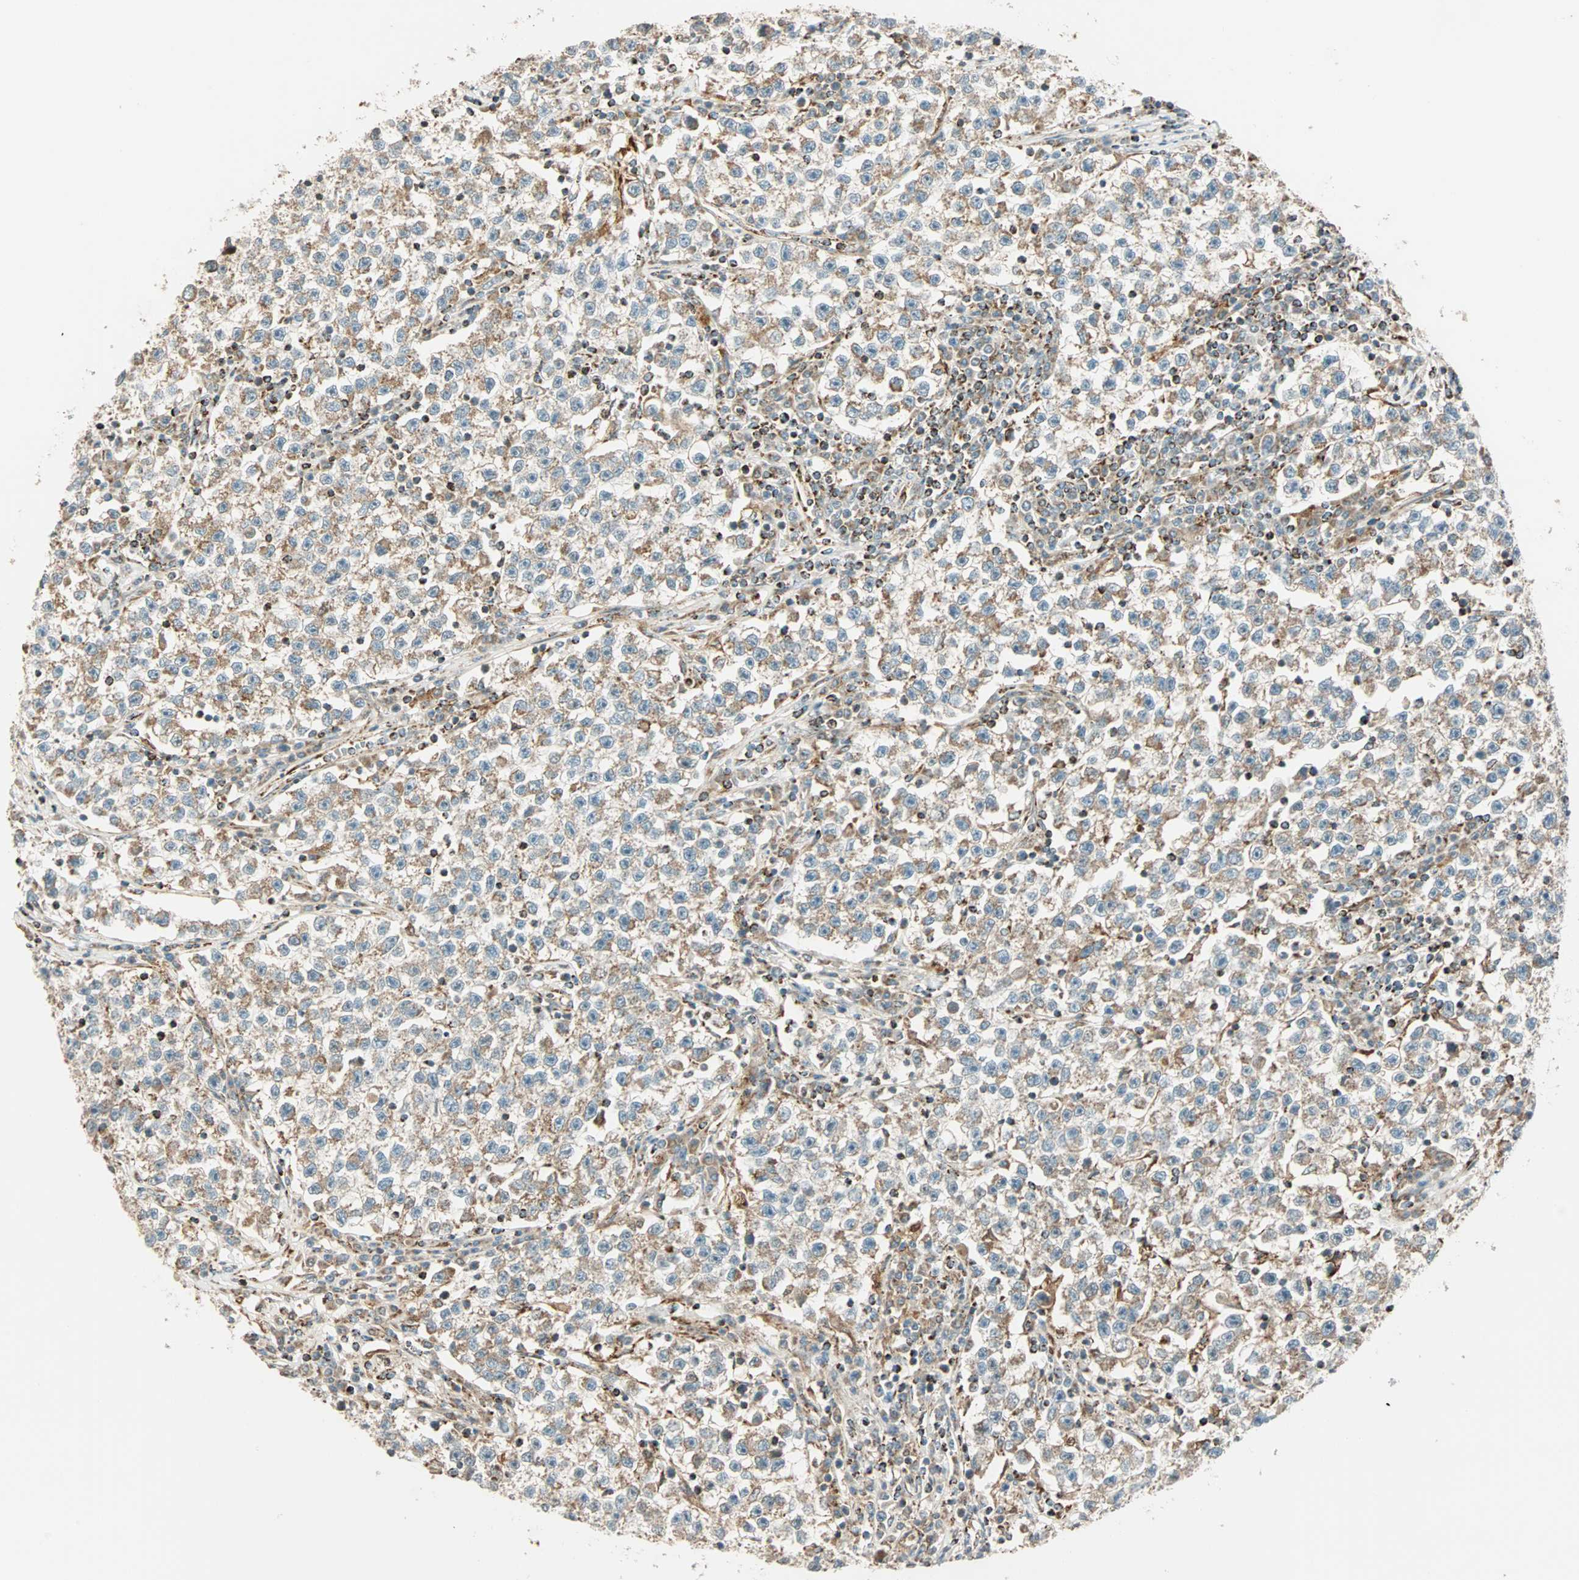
{"staining": {"intensity": "weak", "quantity": ">75%", "location": "cytoplasmic/membranous"}, "tissue": "testis cancer", "cell_type": "Tumor cells", "image_type": "cancer", "snomed": [{"axis": "morphology", "description": "Seminoma, NOS"}, {"axis": "topography", "description": "Testis"}], "caption": "Human testis cancer (seminoma) stained with a protein marker exhibits weak staining in tumor cells.", "gene": "SPRY4", "patient": {"sex": "male", "age": 22}}